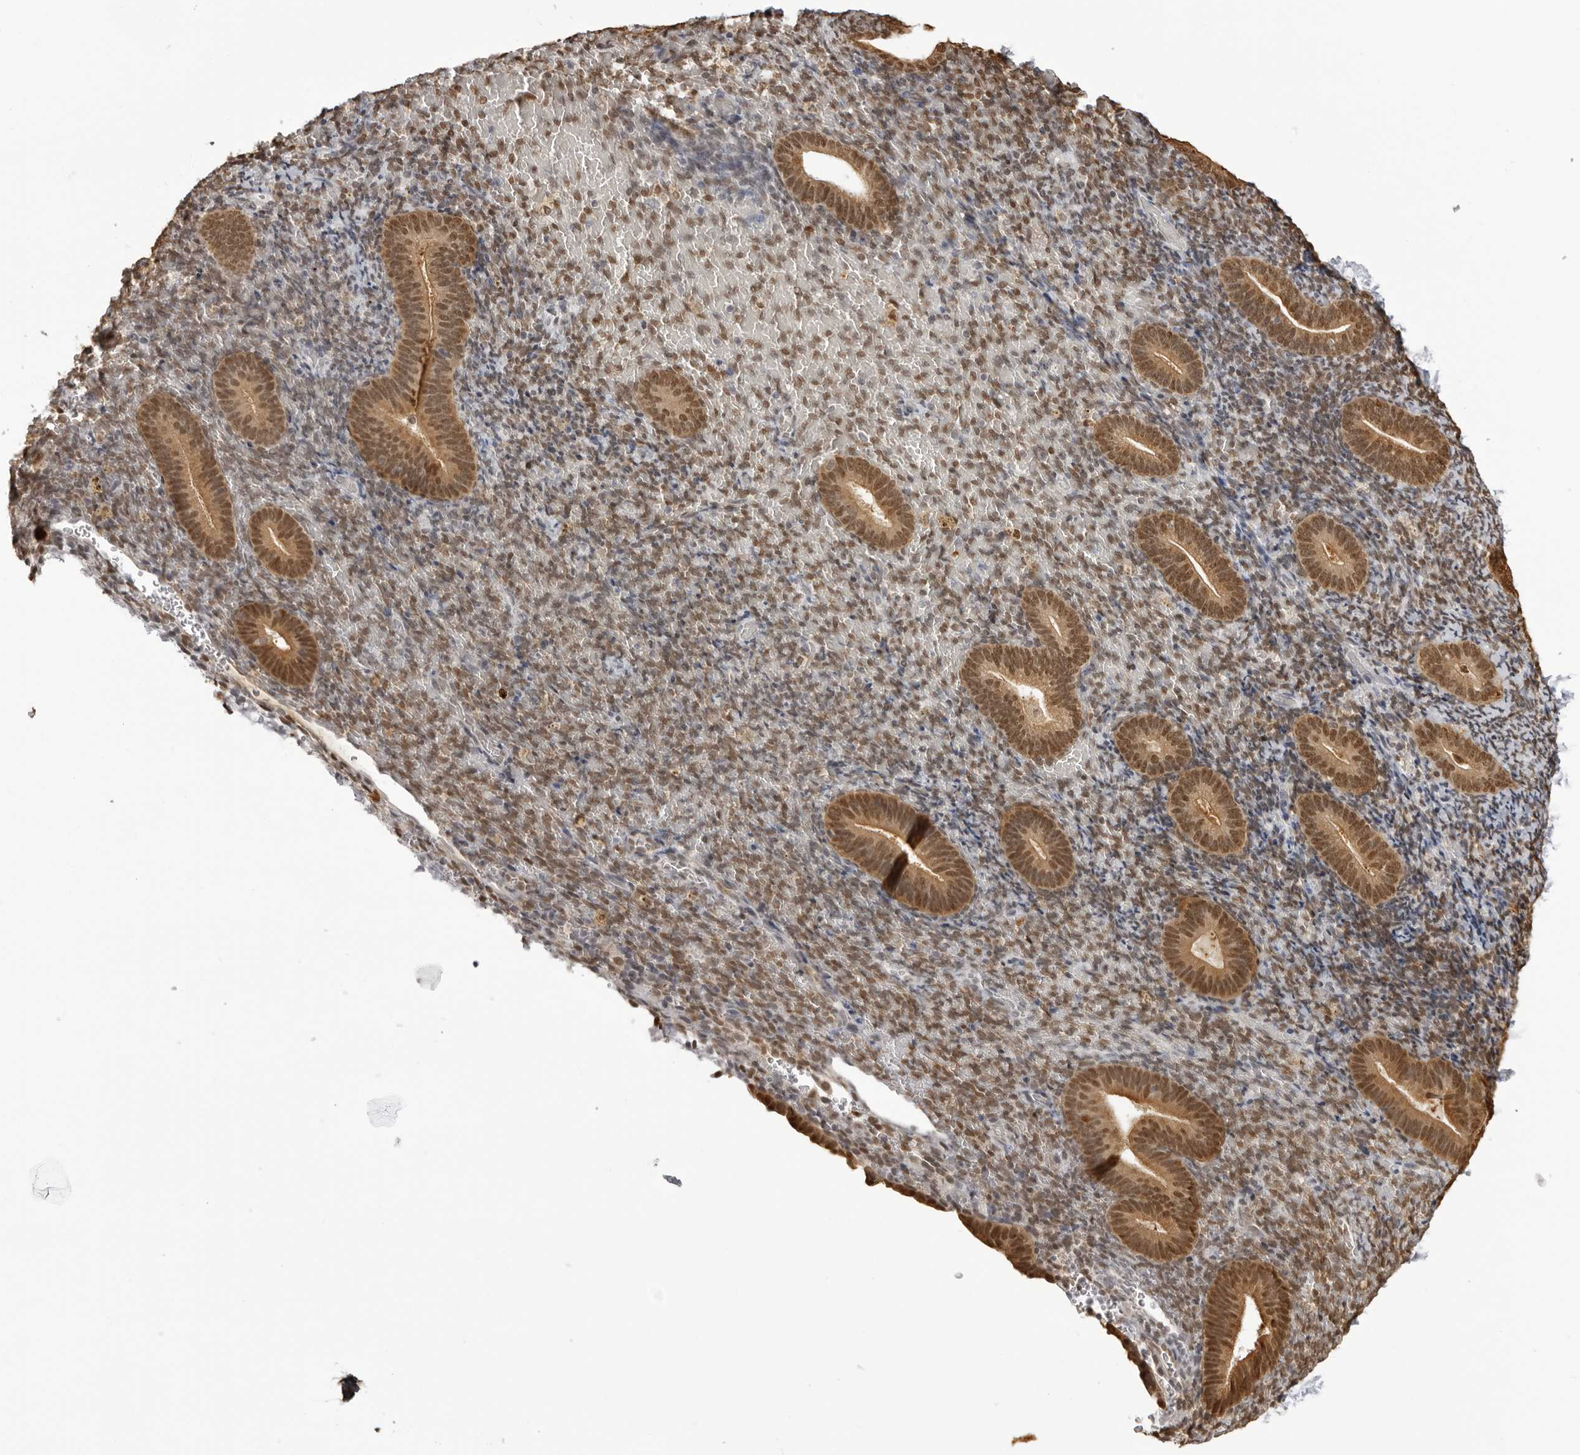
{"staining": {"intensity": "moderate", "quantity": "25%-75%", "location": "nuclear"}, "tissue": "endometrium", "cell_type": "Cells in endometrial stroma", "image_type": "normal", "snomed": [{"axis": "morphology", "description": "Normal tissue, NOS"}, {"axis": "topography", "description": "Endometrium"}], "caption": "A brown stain labels moderate nuclear positivity of a protein in cells in endometrial stroma of normal endometrium. (Stains: DAB (3,3'-diaminobenzidine) in brown, nuclei in blue, Microscopy: brightfield microscopy at high magnification).", "gene": "HSPA4", "patient": {"sex": "female", "age": 51}}